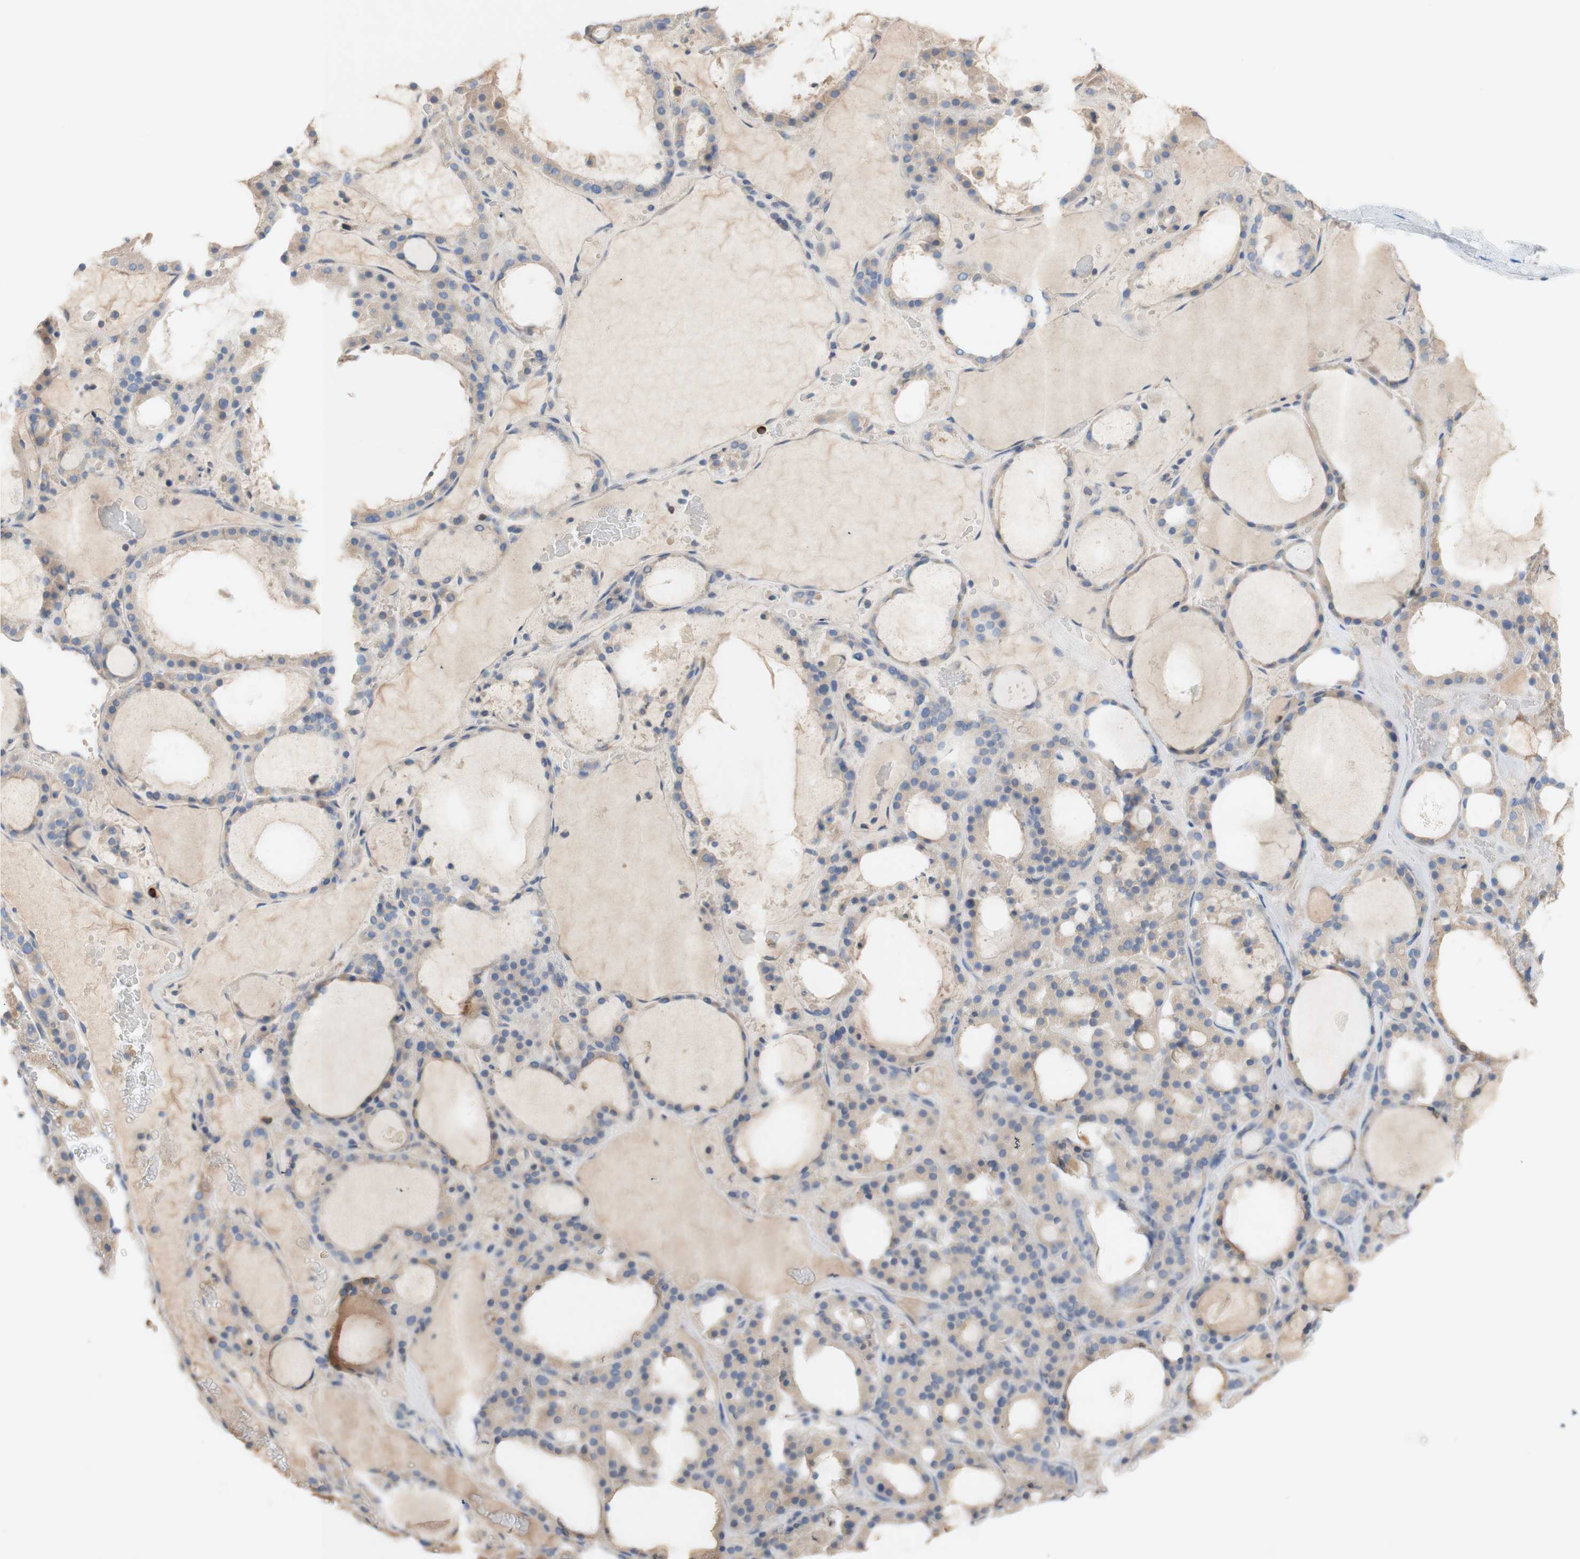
{"staining": {"intensity": "weak", "quantity": ">75%", "location": "cytoplasmic/membranous"}, "tissue": "thyroid gland", "cell_type": "Glandular cells", "image_type": "normal", "snomed": [{"axis": "morphology", "description": "Normal tissue, NOS"}, {"axis": "morphology", "description": "Carcinoma, NOS"}, {"axis": "topography", "description": "Thyroid gland"}], "caption": "A high-resolution histopathology image shows immunohistochemistry staining of unremarkable thyroid gland, which demonstrates weak cytoplasmic/membranous expression in about >75% of glandular cells.", "gene": "PACSIN1", "patient": {"sex": "female", "age": 86}}